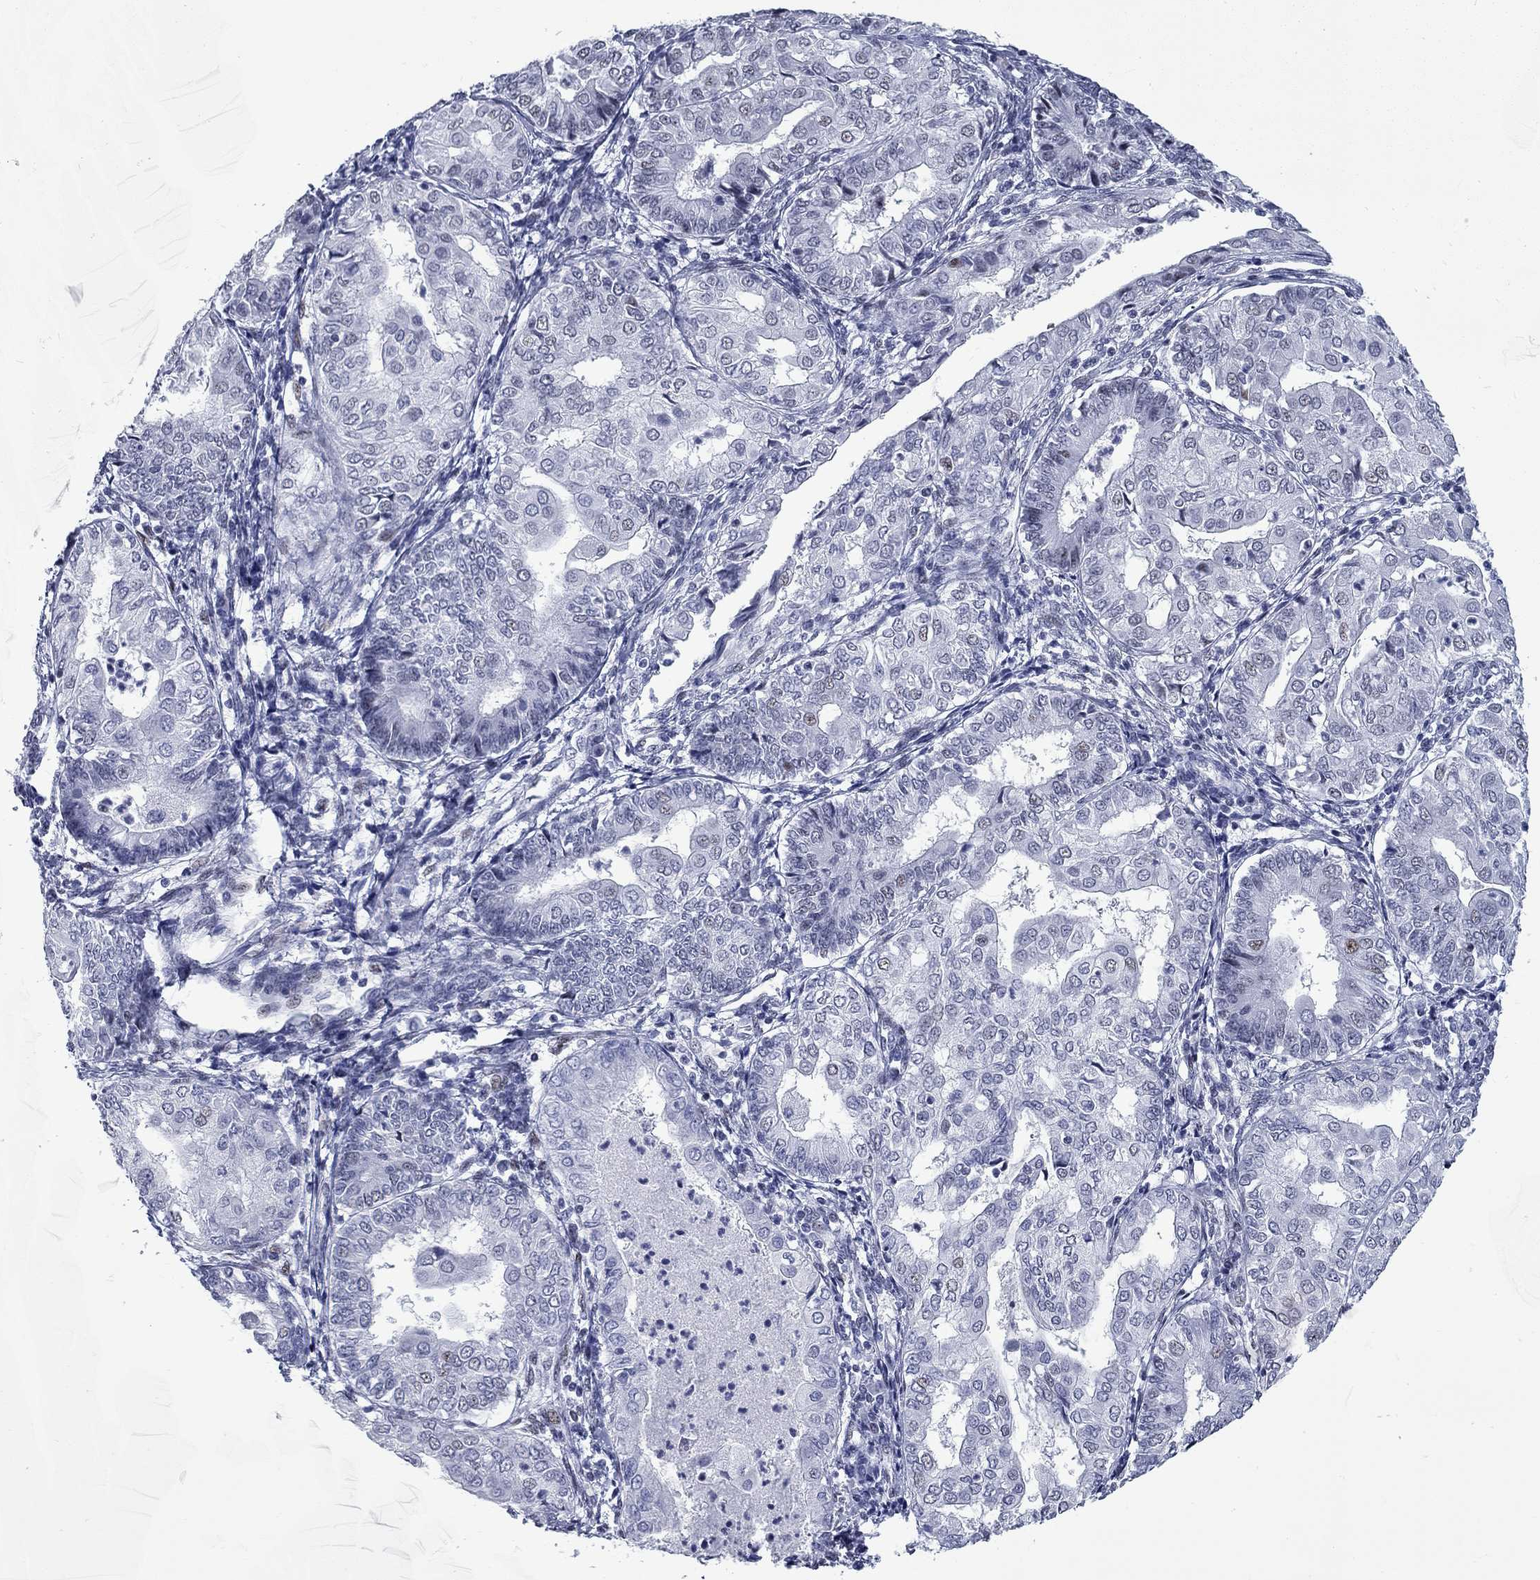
{"staining": {"intensity": "negative", "quantity": "none", "location": "none"}, "tissue": "endometrial cancer", "cell_type": "Tumor cells", "image_type": "cancer", "snomed": [{"axis": "morphology", "description": "Adenocarcinoma, NOS"}, {"axis": "topography", "description": "Endometrium"}], "caption": "Immunohistochemistry histopathology image of human endometrial cancer (adenocarcinoma) stained for a protein (brown), which displays no expression in tumor cells.", "gene": "ASF1B", "patient": {"sex": "female", "age": 68}}